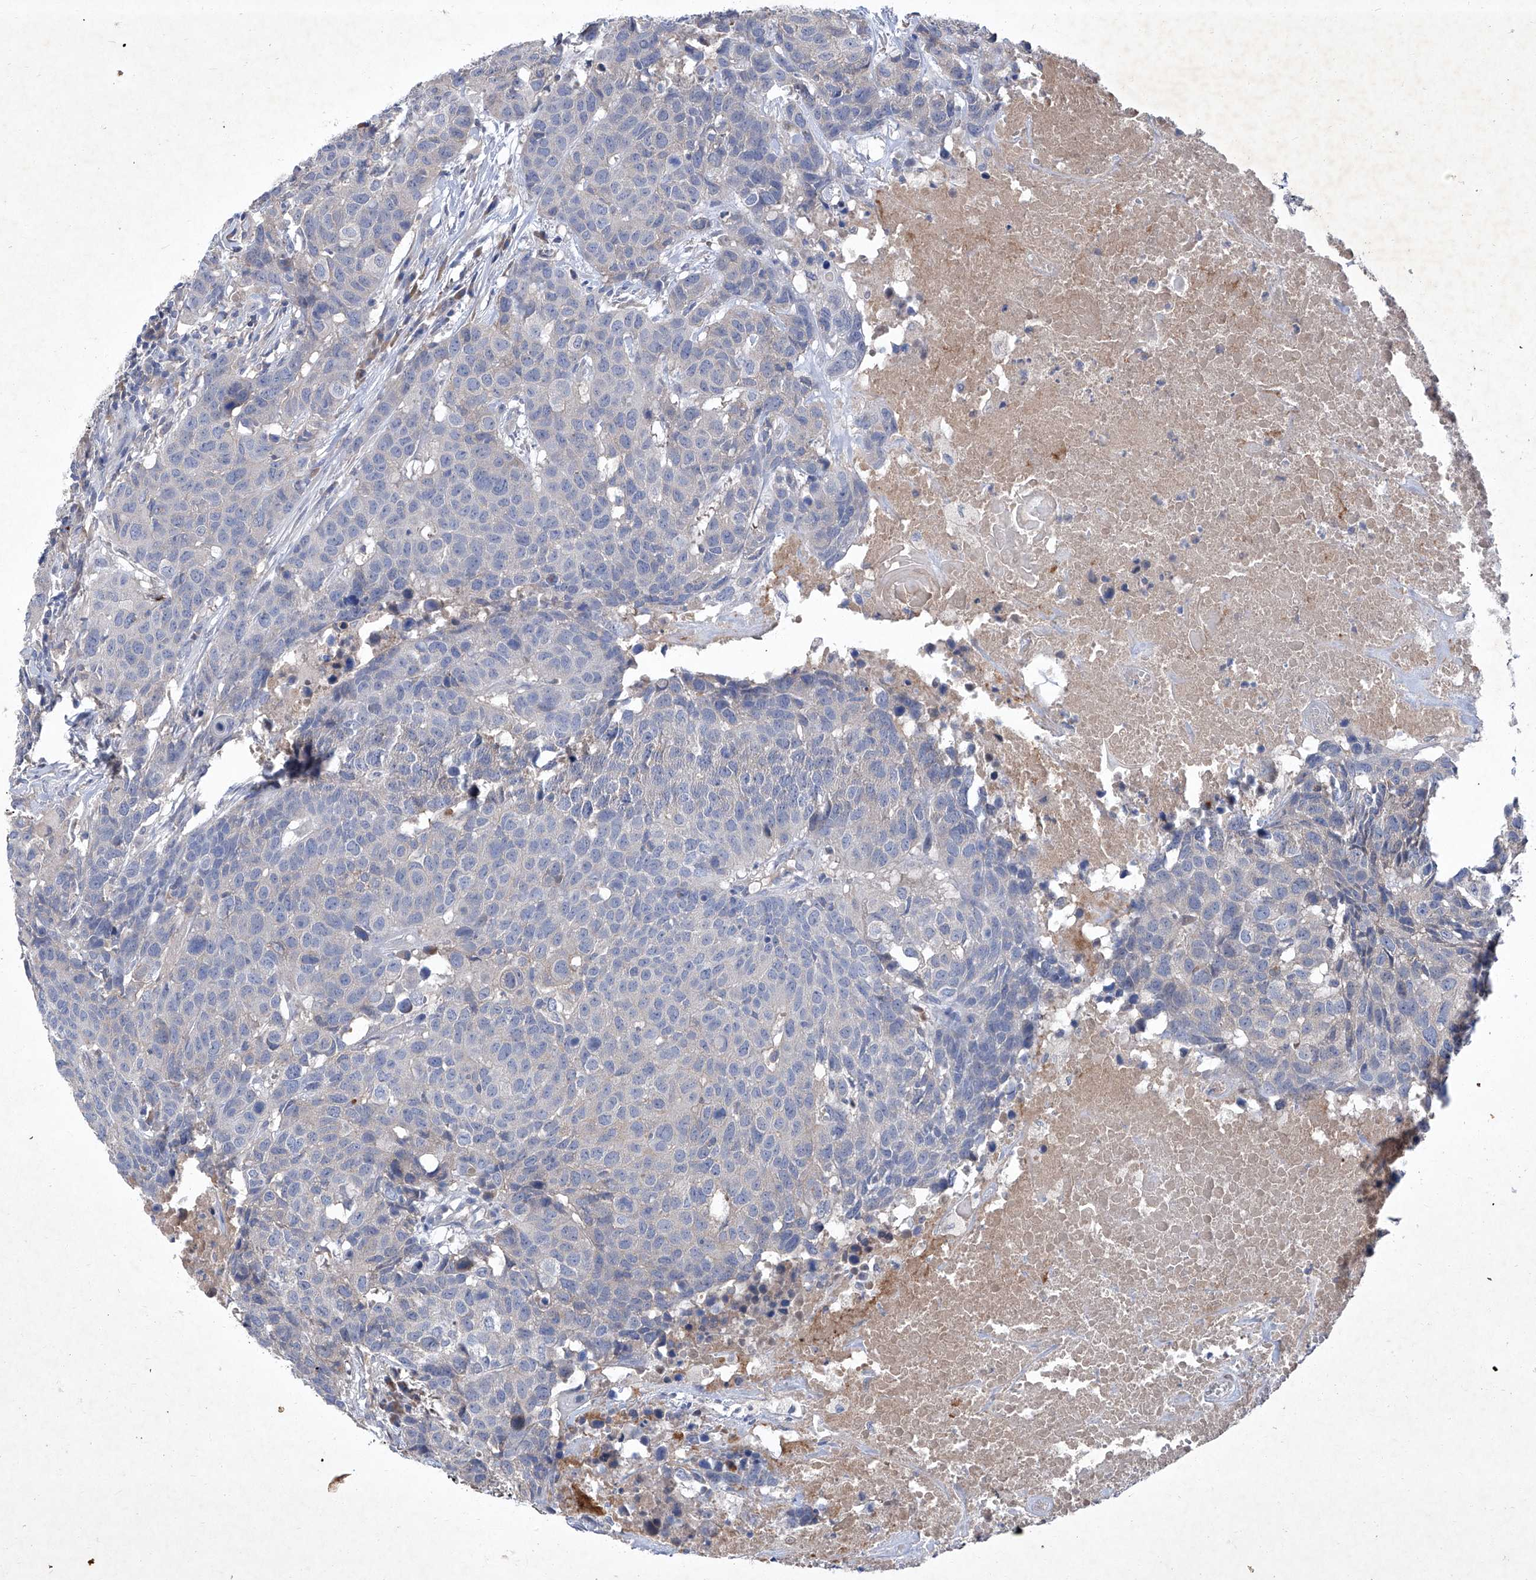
{"staining": {"intensity": "negative", "quantity": "none", "location": "none"}, "tissue": "head and neck cancer", "cell_type": "Tumor cells", "image_type": "cancer", "snomed": [{"axis": "morphology", "description": "Squamous cell carcinoma, NOS"}, {"axis": "topography", "description": "Head-Neck"}], "caption": "DAB (3,3'-diaminobenzidine) immunohistochemical staining of human head and neck cancer (squamous cell carcinoma) reveals no significant expression in tumor cells.", "gene": "SBK2", "patient": {"sex": "male", "age": 66}}